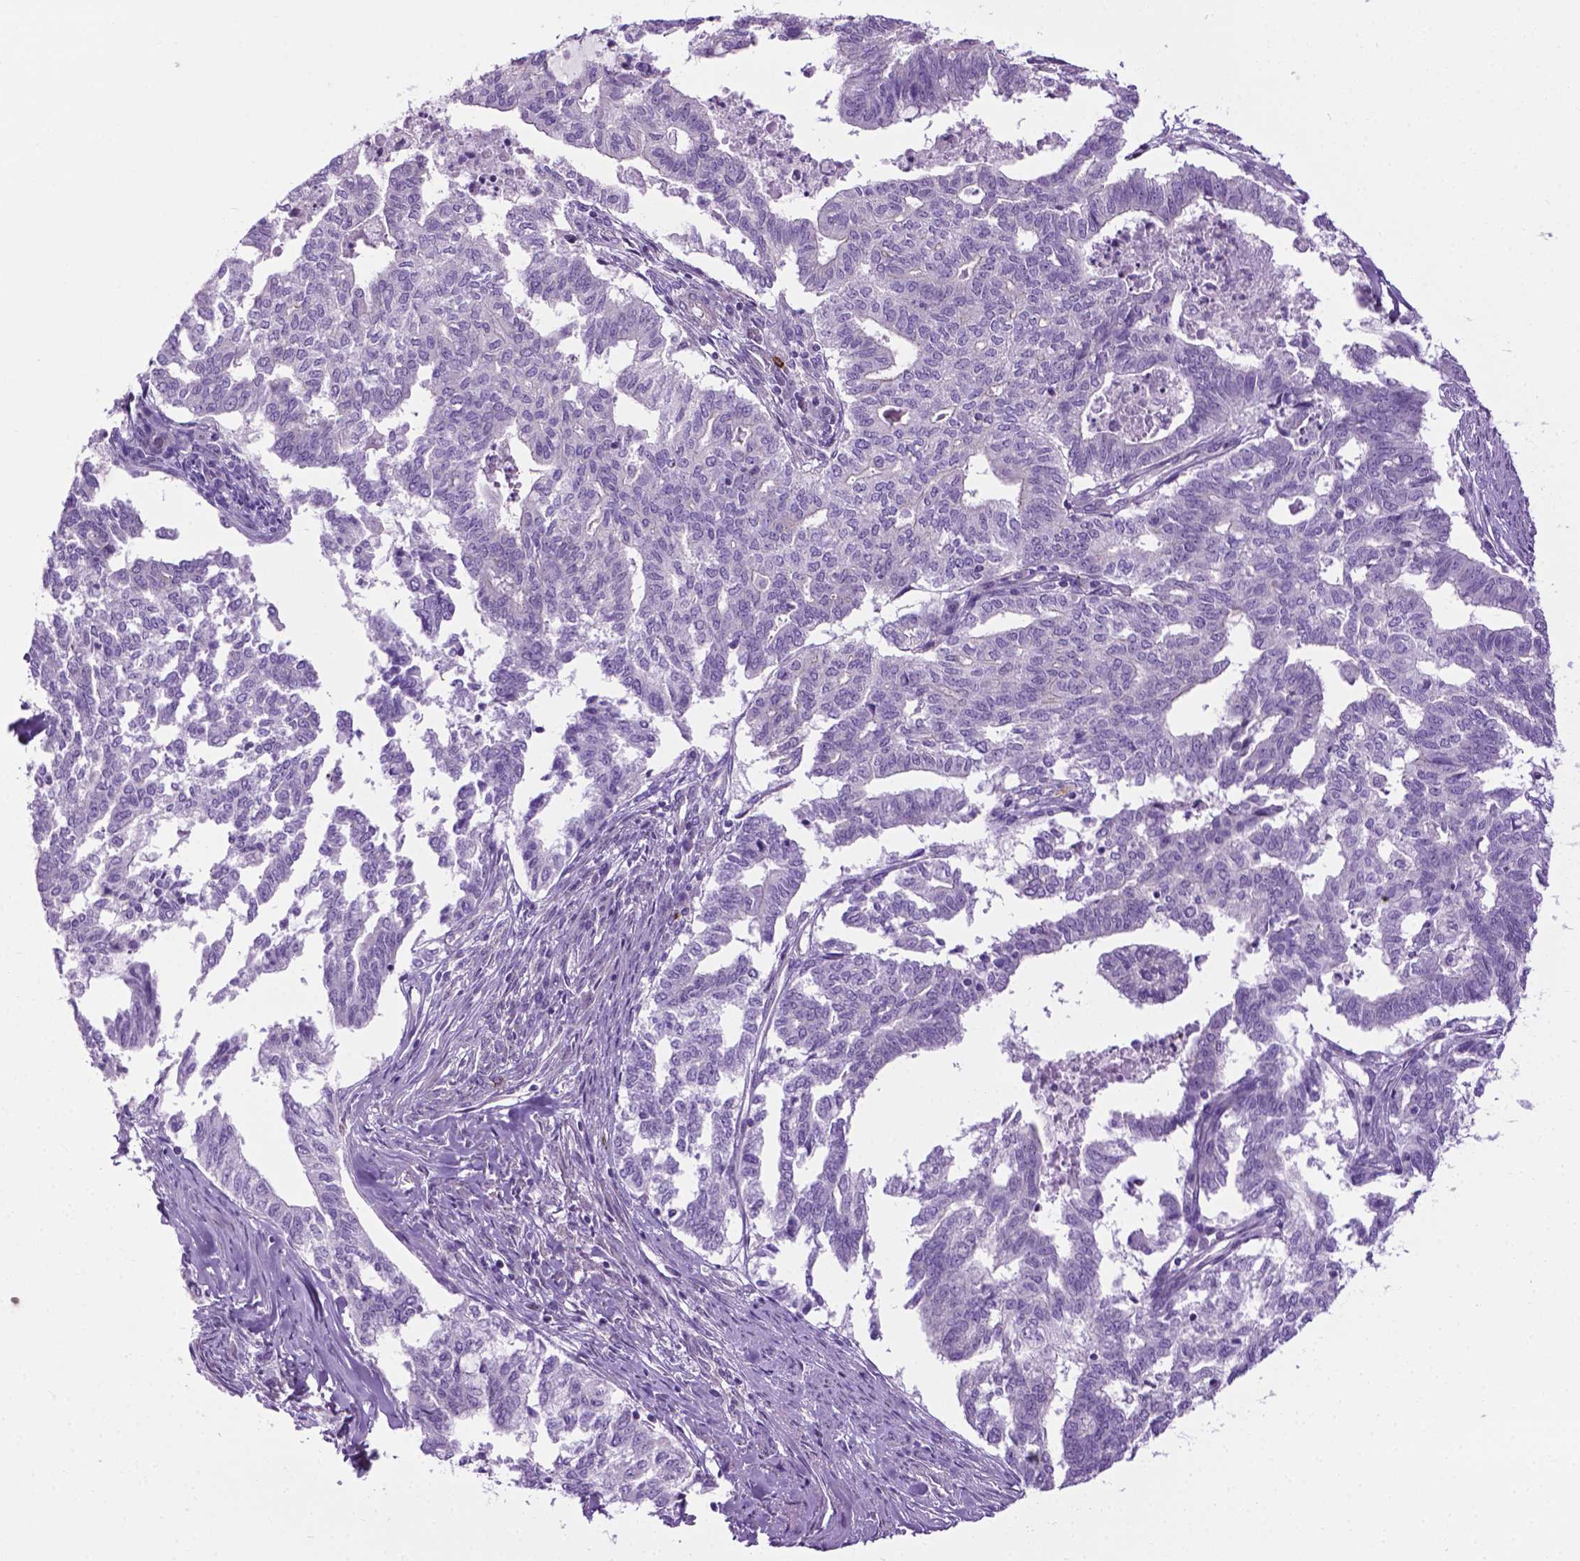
{"staining": {"intensity": "negative", "quantity": "none", "location": "none"}, "tissue": "endometrial cancer", "cell_type": "Tumor cells", "image_type": "cancer", "snomed": [{"axis": "morphology", "description": "Adenocarcinoma, NOS"}, {"axis": "topography", "description": "Endometrium"}], "caption": "Human endometrial cancer stained for a protein using IHC reveals no positivity in tumor cells.", "gene": "SPECC1L", "patient": {"sex": "female", "age": 79}}